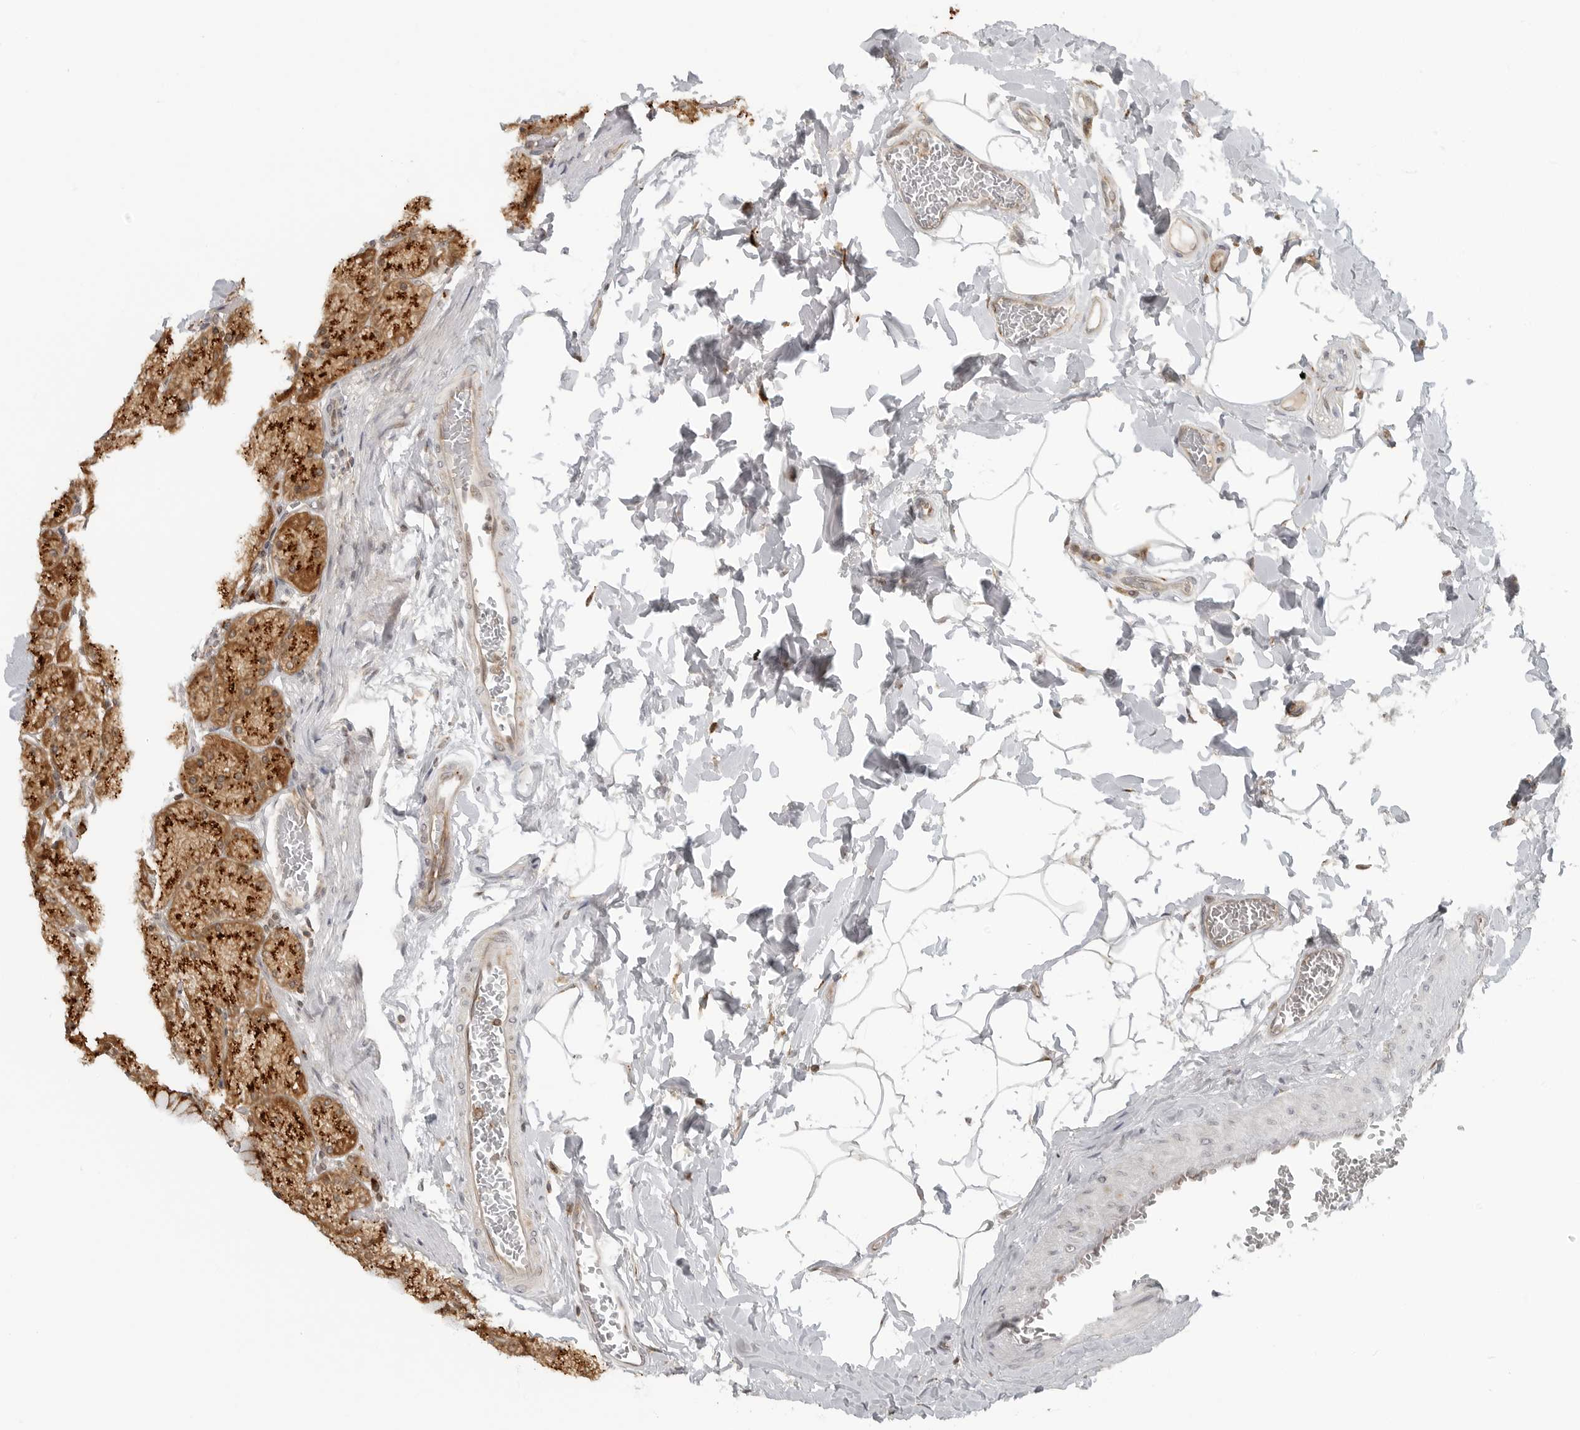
{"staining": {"intensity": "strong", "quantity": ">75%", "location": "cytoplasmic/membranous"}, "tissue": "stomach", "cell_type": "Glandular cells", "image_type": "normal", "snomed": [{"axis": "morphology", "description": "Normal tissue, NOS"}, {"axis": "topography", "description": "Stomach, upper"}], "caption": "A high-resolution histopathology image shows IHC staining of unremarkable stomach, which demonstrates strong cytoplasmic/membranous expression in approximately >75% of glandular cells. The protein is shown in brown color, while the nuclei are stained blue.", "gene": "COPA", "patient": {"sex": "female", "age": 56}}